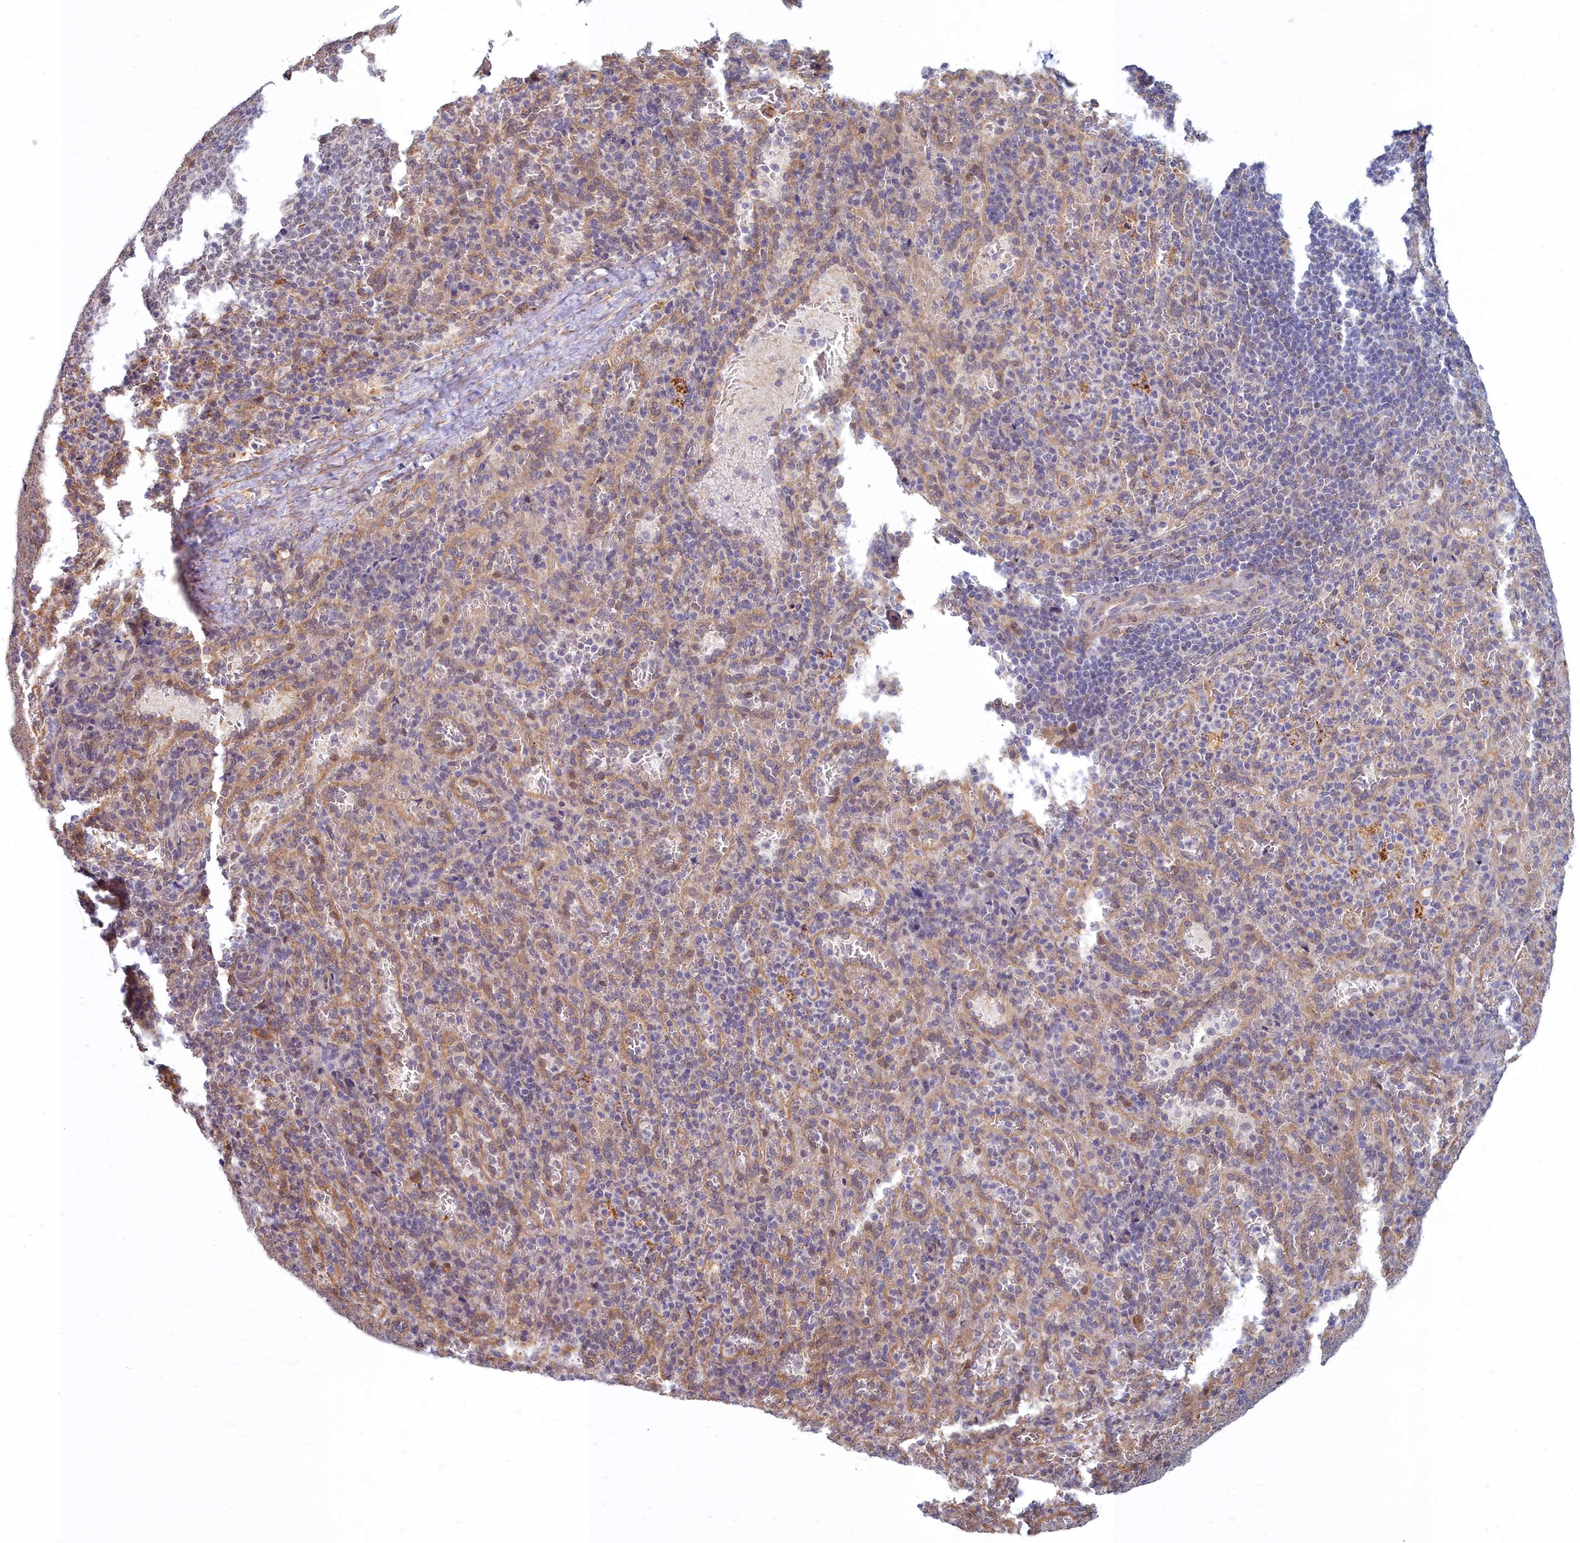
{"staining": {"intensity": "negative", "quantity": "none", "location": "none"}, "tissue": "spleen", "cell_type": "Cells in red pulp", "image_type": "normal", "snomed": [{"axis": "morphology", "description": "Normal tissue, NOS"}, {"axis": "topography", "description": "Spleen"}], "caption": "IHC micrograph of normal spleen: human spleen stained with DAB (3,3'-diaminobenzidine) demonstrates no significant protein expression in cells in red pulp.", "gene": "MAK16", "patient": {"sex": "female", "age": 21}}